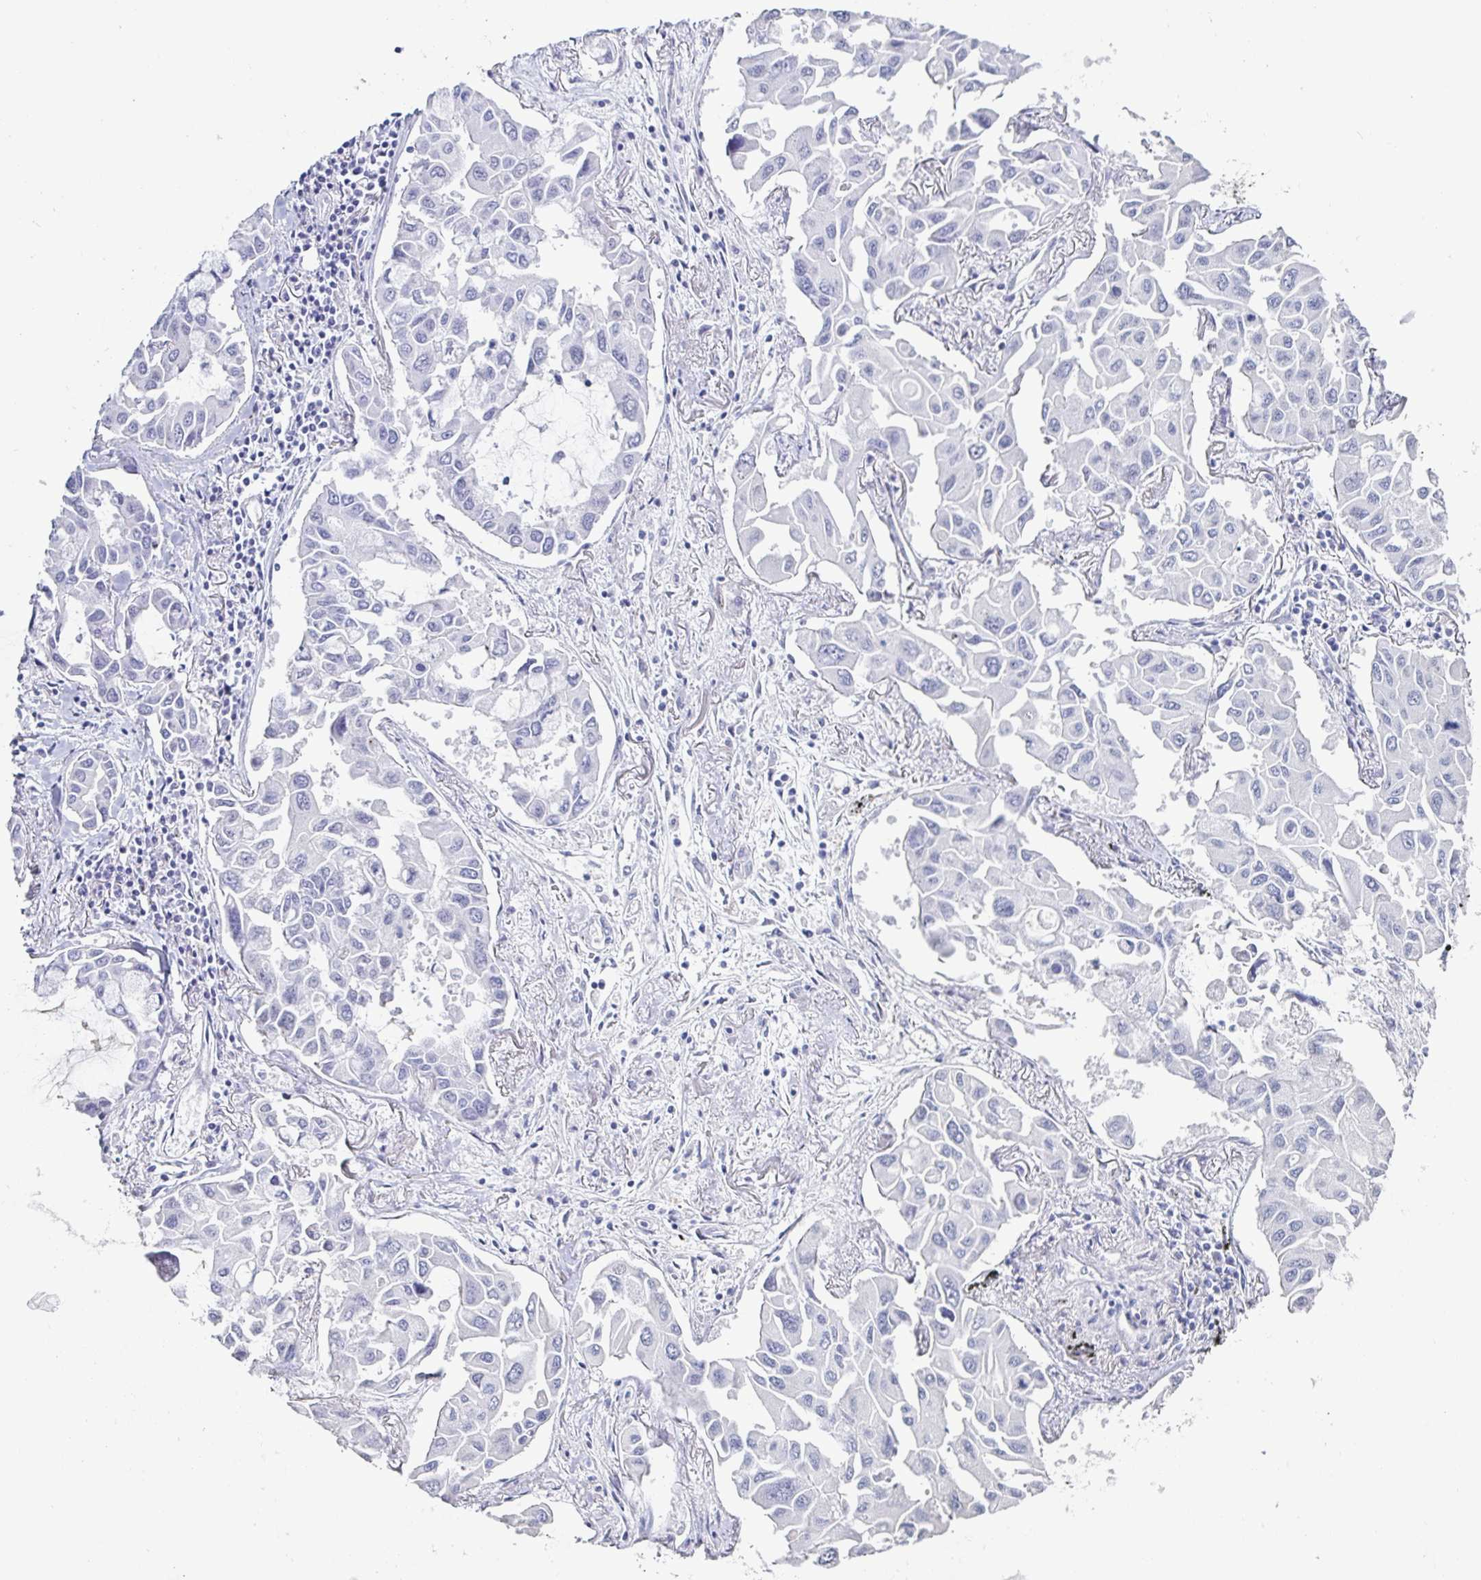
{"staining": {"intensity": "negative", "quantity": "none", "location": "none"}, "tissue": "lung cancer", "cell_type": "Tumor cells", "image_type": "cancer", "snomed": [{"axis": "morphology", "description": "Adenocarcinoma, NOS"}, {"axis": "topography", "description": "Lung"}], "caption": "High power microscopy histopathology image of an IHC histopathology image of lung cancer, revealing no significant expression in tumor cells. (DAB (3,3'-diaminobenzidine) immunohistochemistry with hematoxylin counter stain).", "gene": "DDX39B", "patient": {"sex": "male", "age": 64}}